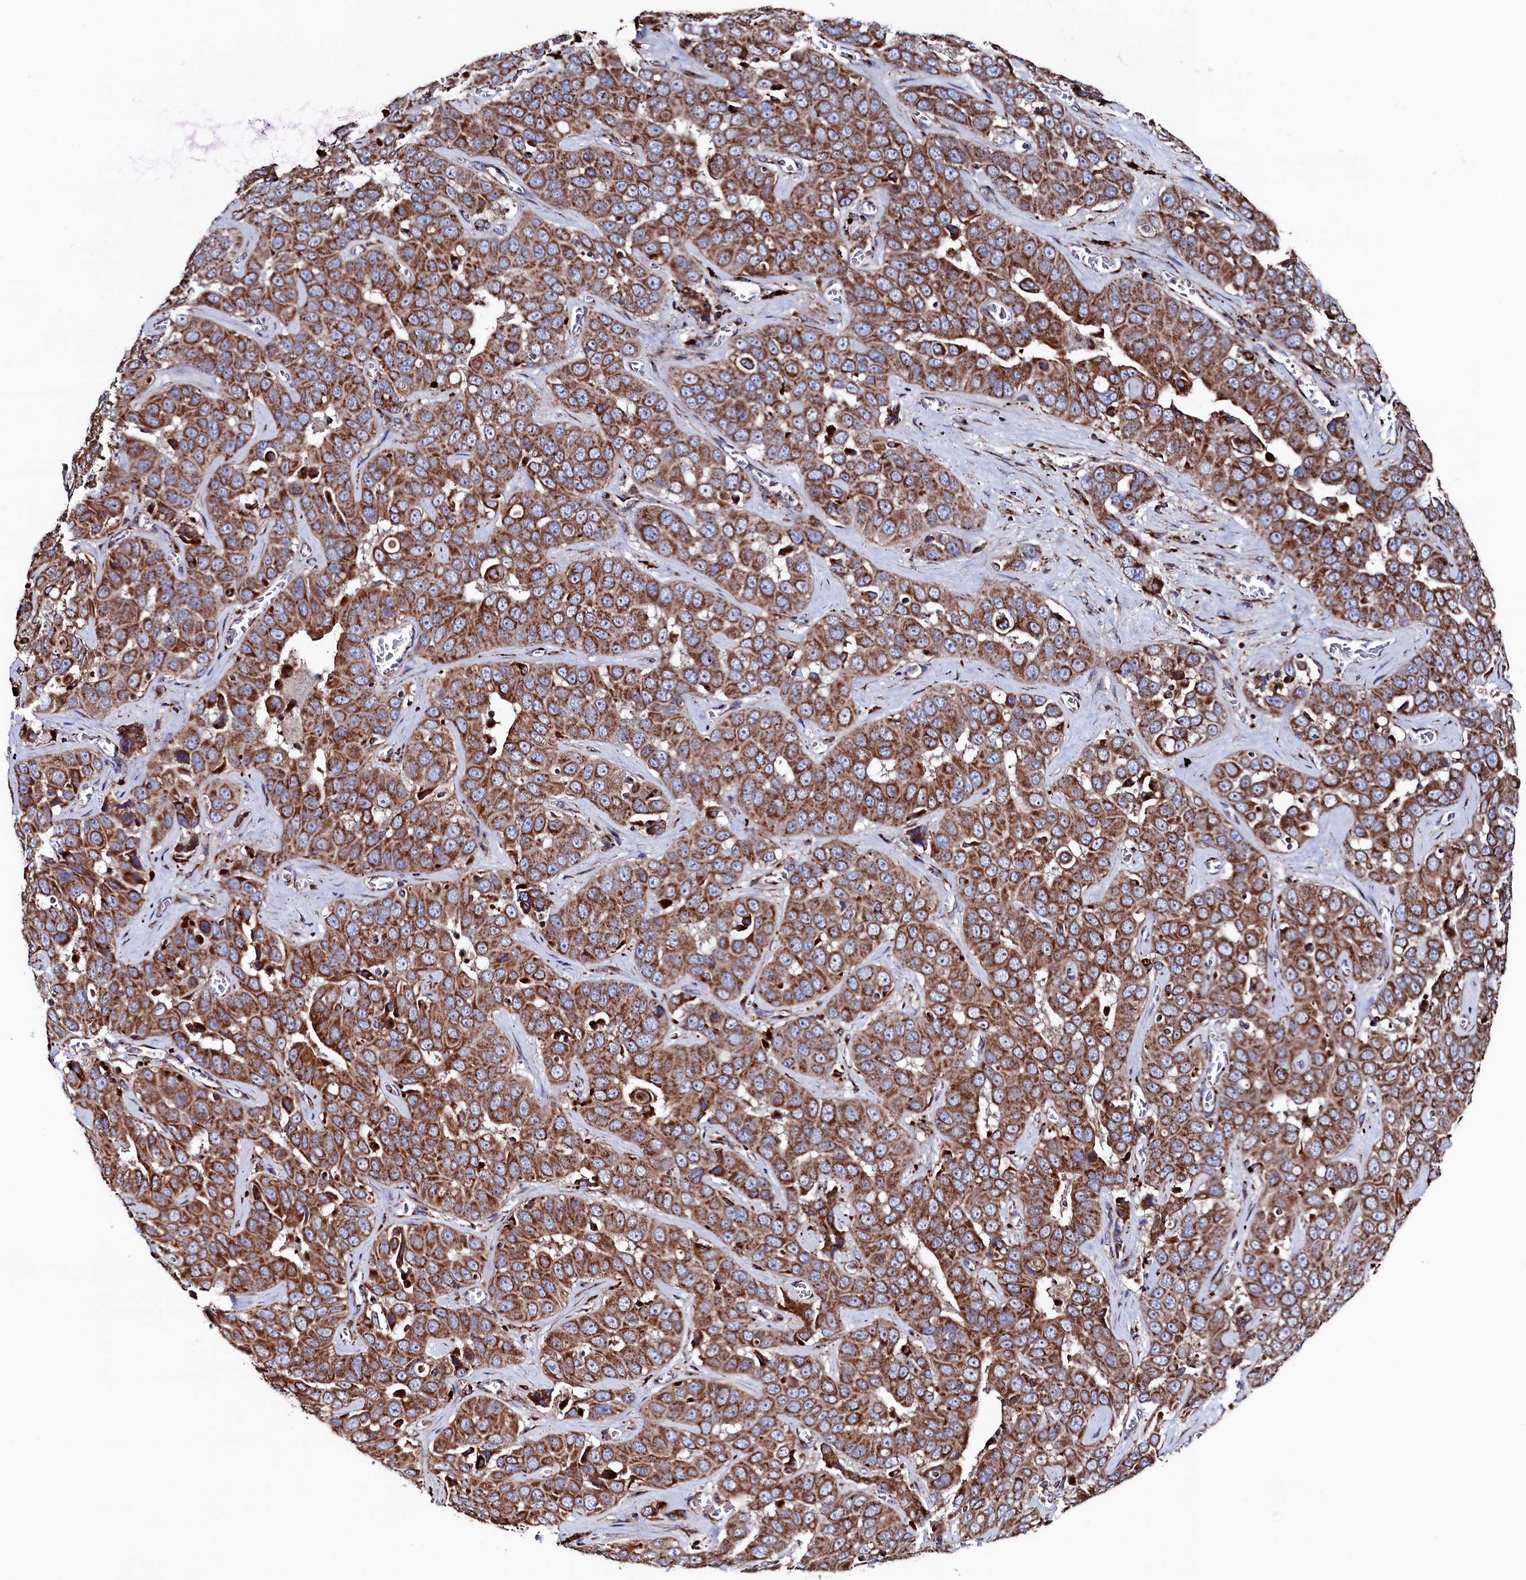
{"staining": {"intensity": "strong", "quantity": ">75%", "location": "cytoplasmic/membranous"}, "tissue": "liver cancer", "cell_type": "Tumor cells", "image_type": "cancer", "snomed": [{"axis": "morphology", "description": "Cholangiocarcinoma"}, {"axis": "topography", "description": "Liver"}], "caption": "A brown stain shows strong cytoplasmic/membranous positivity of a protein in liver cancer tumor cells.", "gene": "PRRC1", "patient": {"sex": "female", "age": 52}}